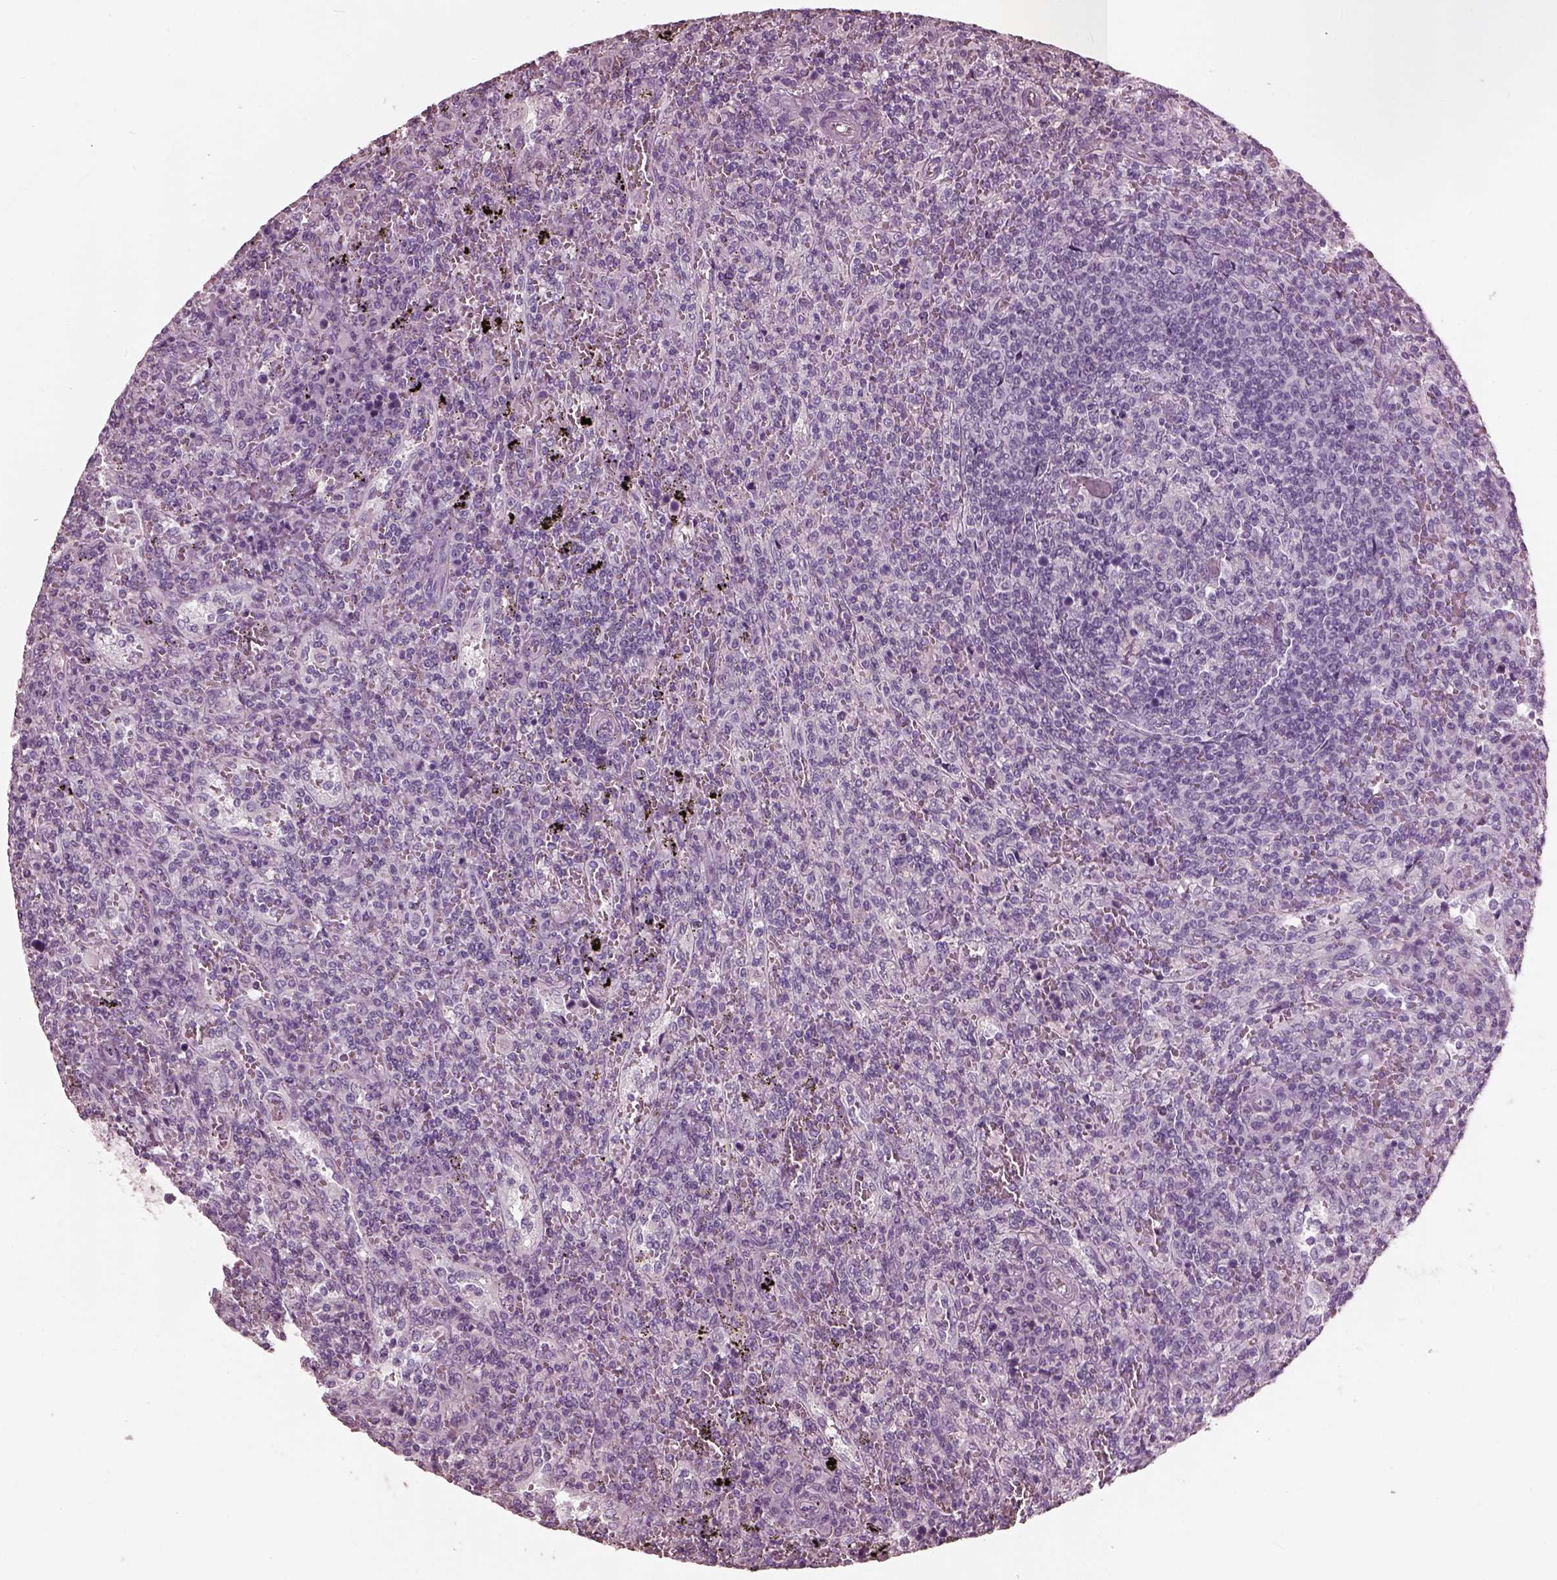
{"staining": {"intensity": "negative", "quantity": "none", "location": "none"}, "tissue": "lymphoma", "cell_type": "Tumor cells", "image_type": "cancer", "snomed": [{"axis": "morphology", "description": "Malignant lymphoma, non-Hodgkin's type, Low grade"}, {"axis": "topography", "description": "Spleen"}], "caption": "A high-resolution photomicrograph shows immunohistochemistry staining of lymphoma, which reveals no significant expression in tumor cells. The staining is performed using DAB brown chromogen with nuclei counter-stained in using hematoxylin.", "gene": "FABP9", "patient": {"sex": "male", "age": 62}}